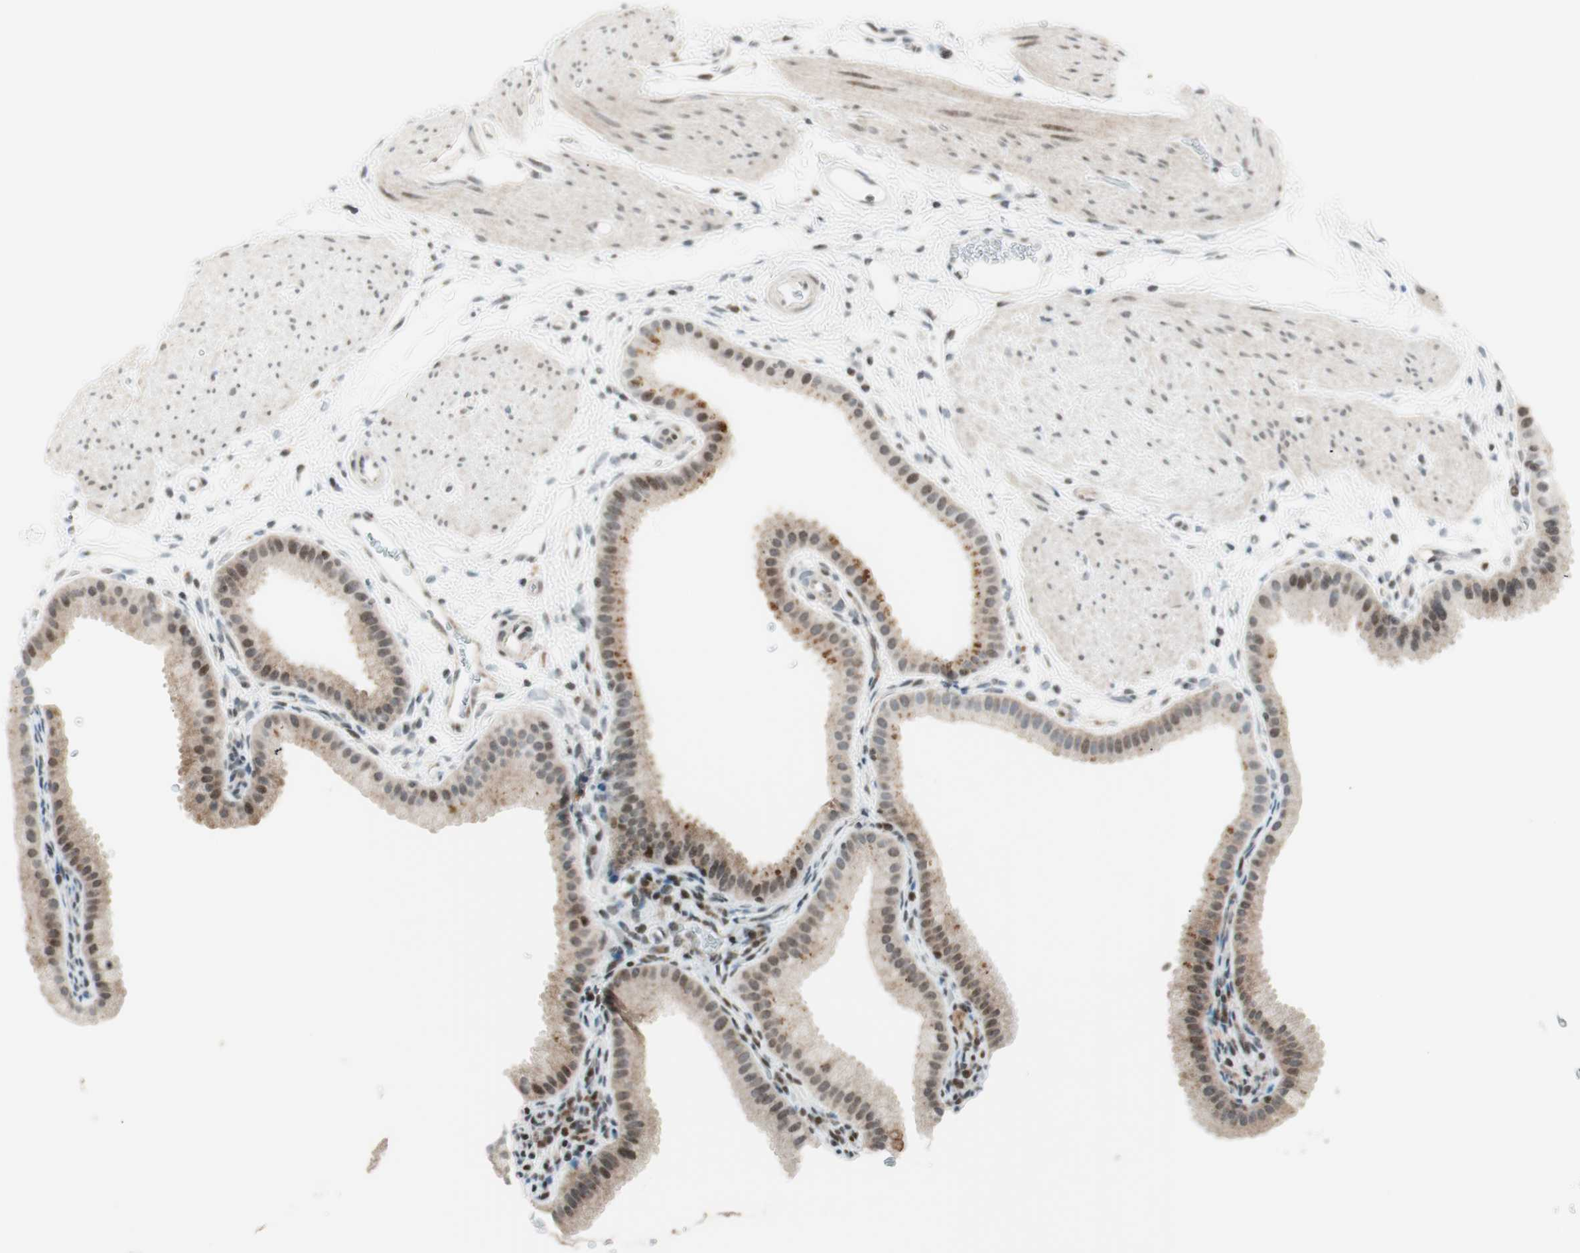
{"staining": {"intensity": "weak", "quantity": "25%-75%", "location": "cytoplasmic/membranous,nuclear"}, "tissue": "gallbladder", "cell_type": "Glandular cells", "image_type": "normal", "snomed": [{"axis": "morphology", "description": "Normal tissue, NOS"}, {"axis": "topography", "description": "Gallbladder"}], "caption": "An immunohistochemistry (IHC) histopathology image of normal tissue is shown. Protein staining in brown shows weak cytoplasmic/membranous,nuclear positivity in gallbladder within glandular cells. (DAB IHC, brown staining for protein, blue staining for nuclei).", "gene": "TPT1", "patient": {"sex": "female", "age": 64}}